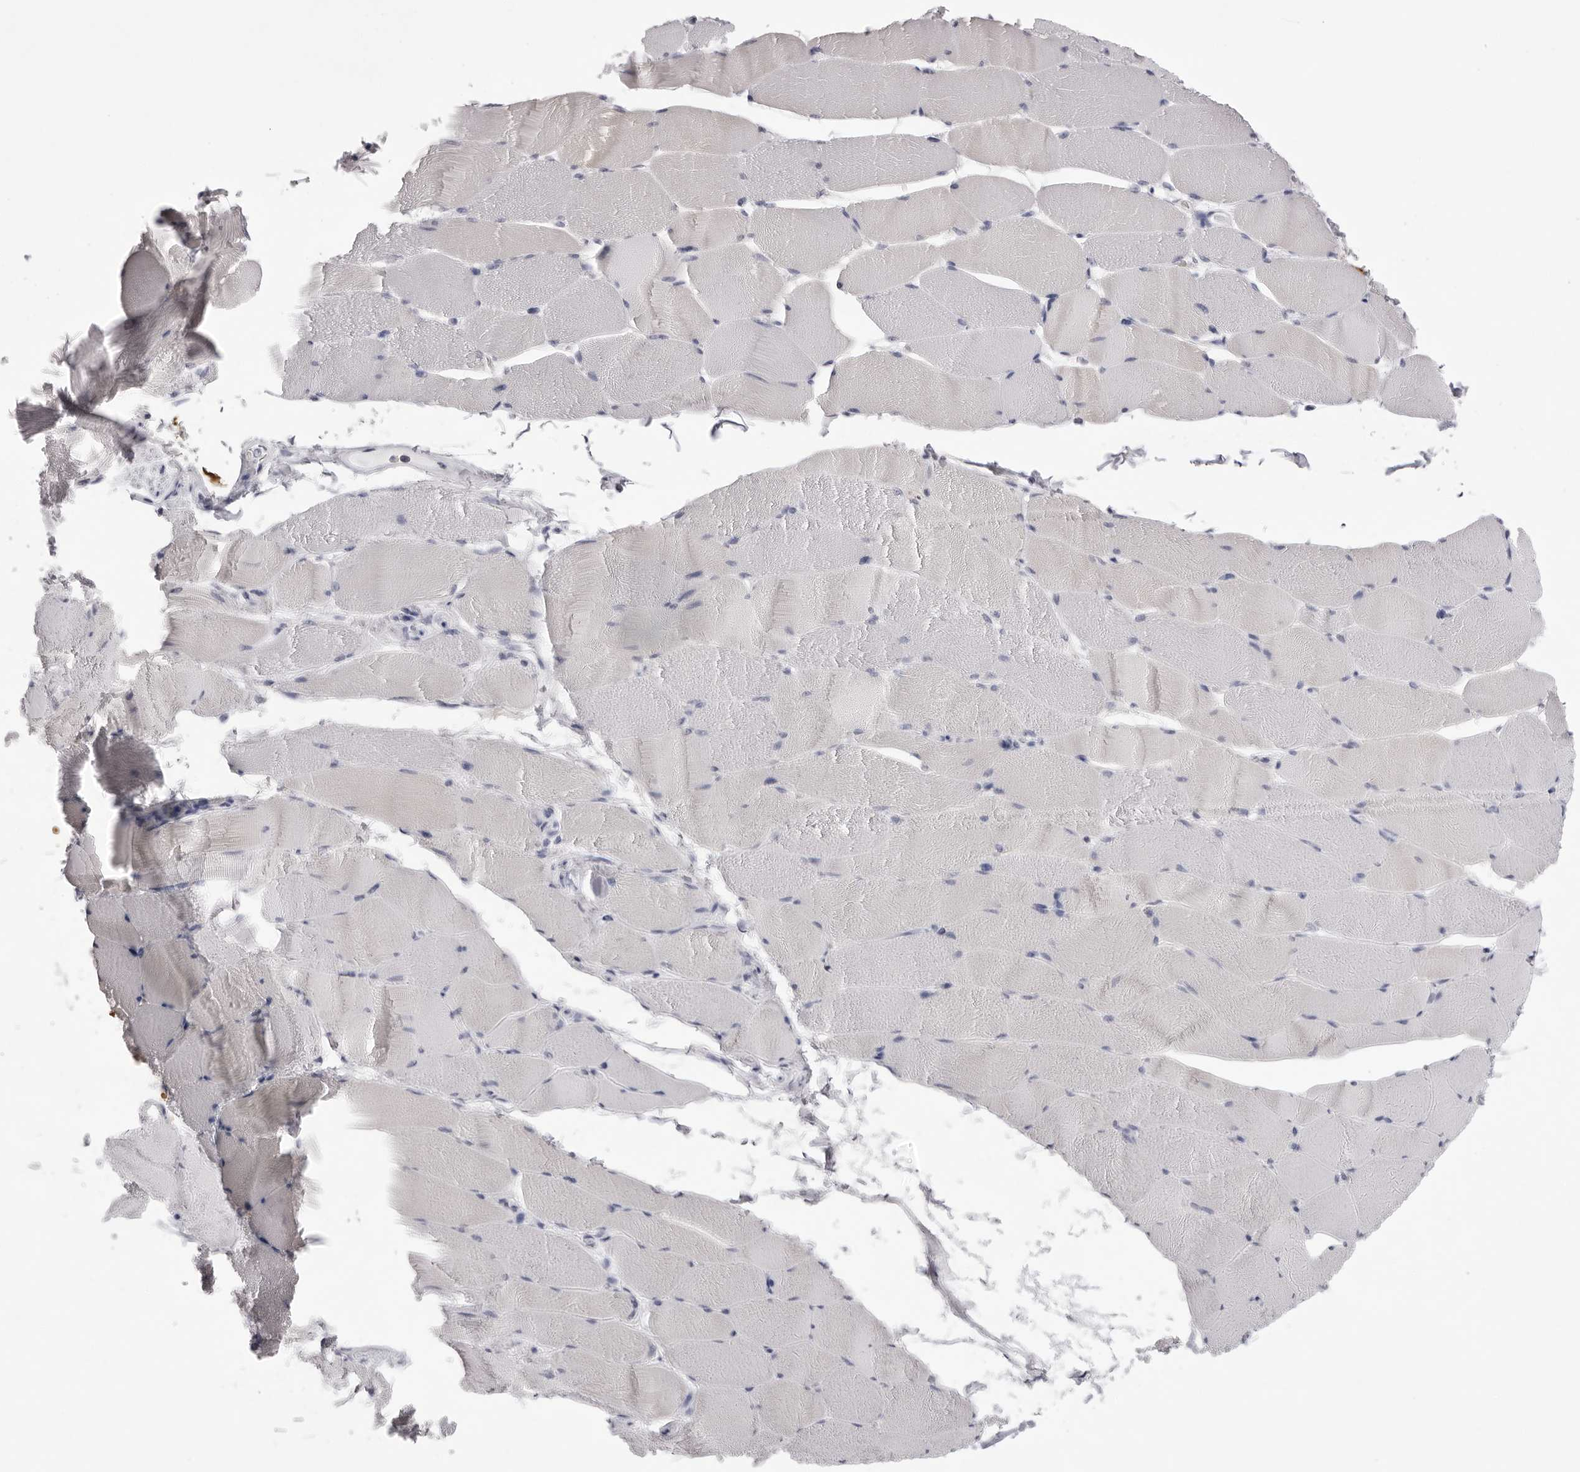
{"staining": {"intensity": "negative", "quantity": "none", "location": "none"}, "tissue": "skeletal muscle", "cell_type": "Myocytes", "image_type": "normal", "snomed": [{"axis": "morphology", "description": "Normal tissue, NOS"}, {"axis": "topography", "description": "Skeletal muscle"}], "caption": "The IHC photomicrograph has no significant positivity in myocytes of skeletal muscle. (DAB immunohistochemistry visualized using brightfield microscopy, high magnification).", "gene": "SPTA1", "patient": {"sex": "male", "age": 62}}